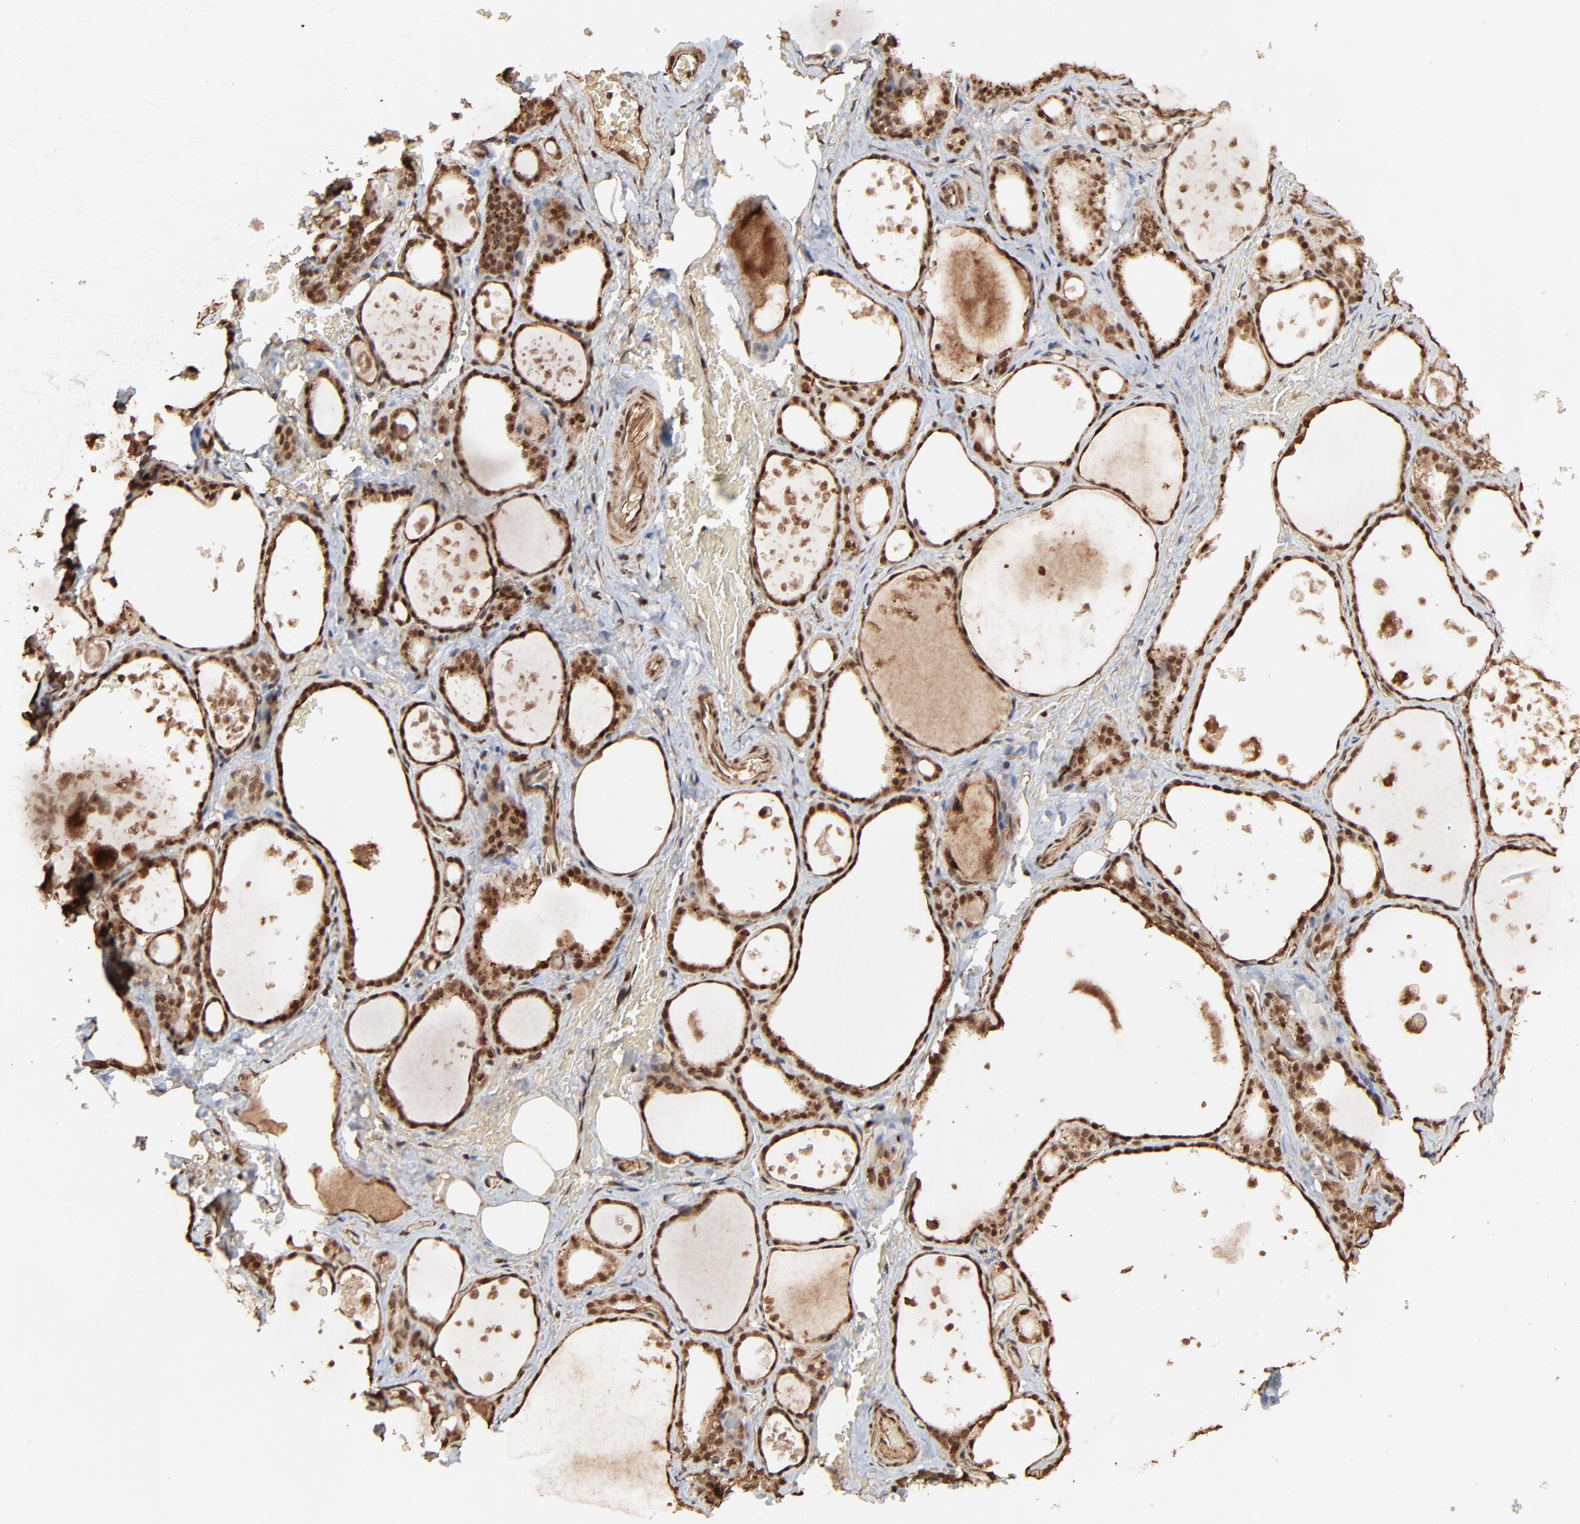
{"staining": {"intensity": "strong", "quantity": ">75%", "location": "cytoplasmic/membranous,nuclear"}, "tissue": "thyroid gland", "cell_type": "Glandular cells", "image_type": "normal", "snomed": [{"axis": "morphology", "description": "Normal tissue, NOS"}, {"axis": "topography", "description": "Thyroid gland"}], "caption": "IHC image of unremarkable thyroid gland: human thyroid gland stained using immunohistochemistry demonstrates high levels of strong protein expression localized specifically in the cytoplasmic/membranous,nuclear of glandular cells, appearing as a cytoplasmic/membranous,nuclear brown color.", "gene": "FAM227A", "patient": {"sex": "male", "age": 61}}